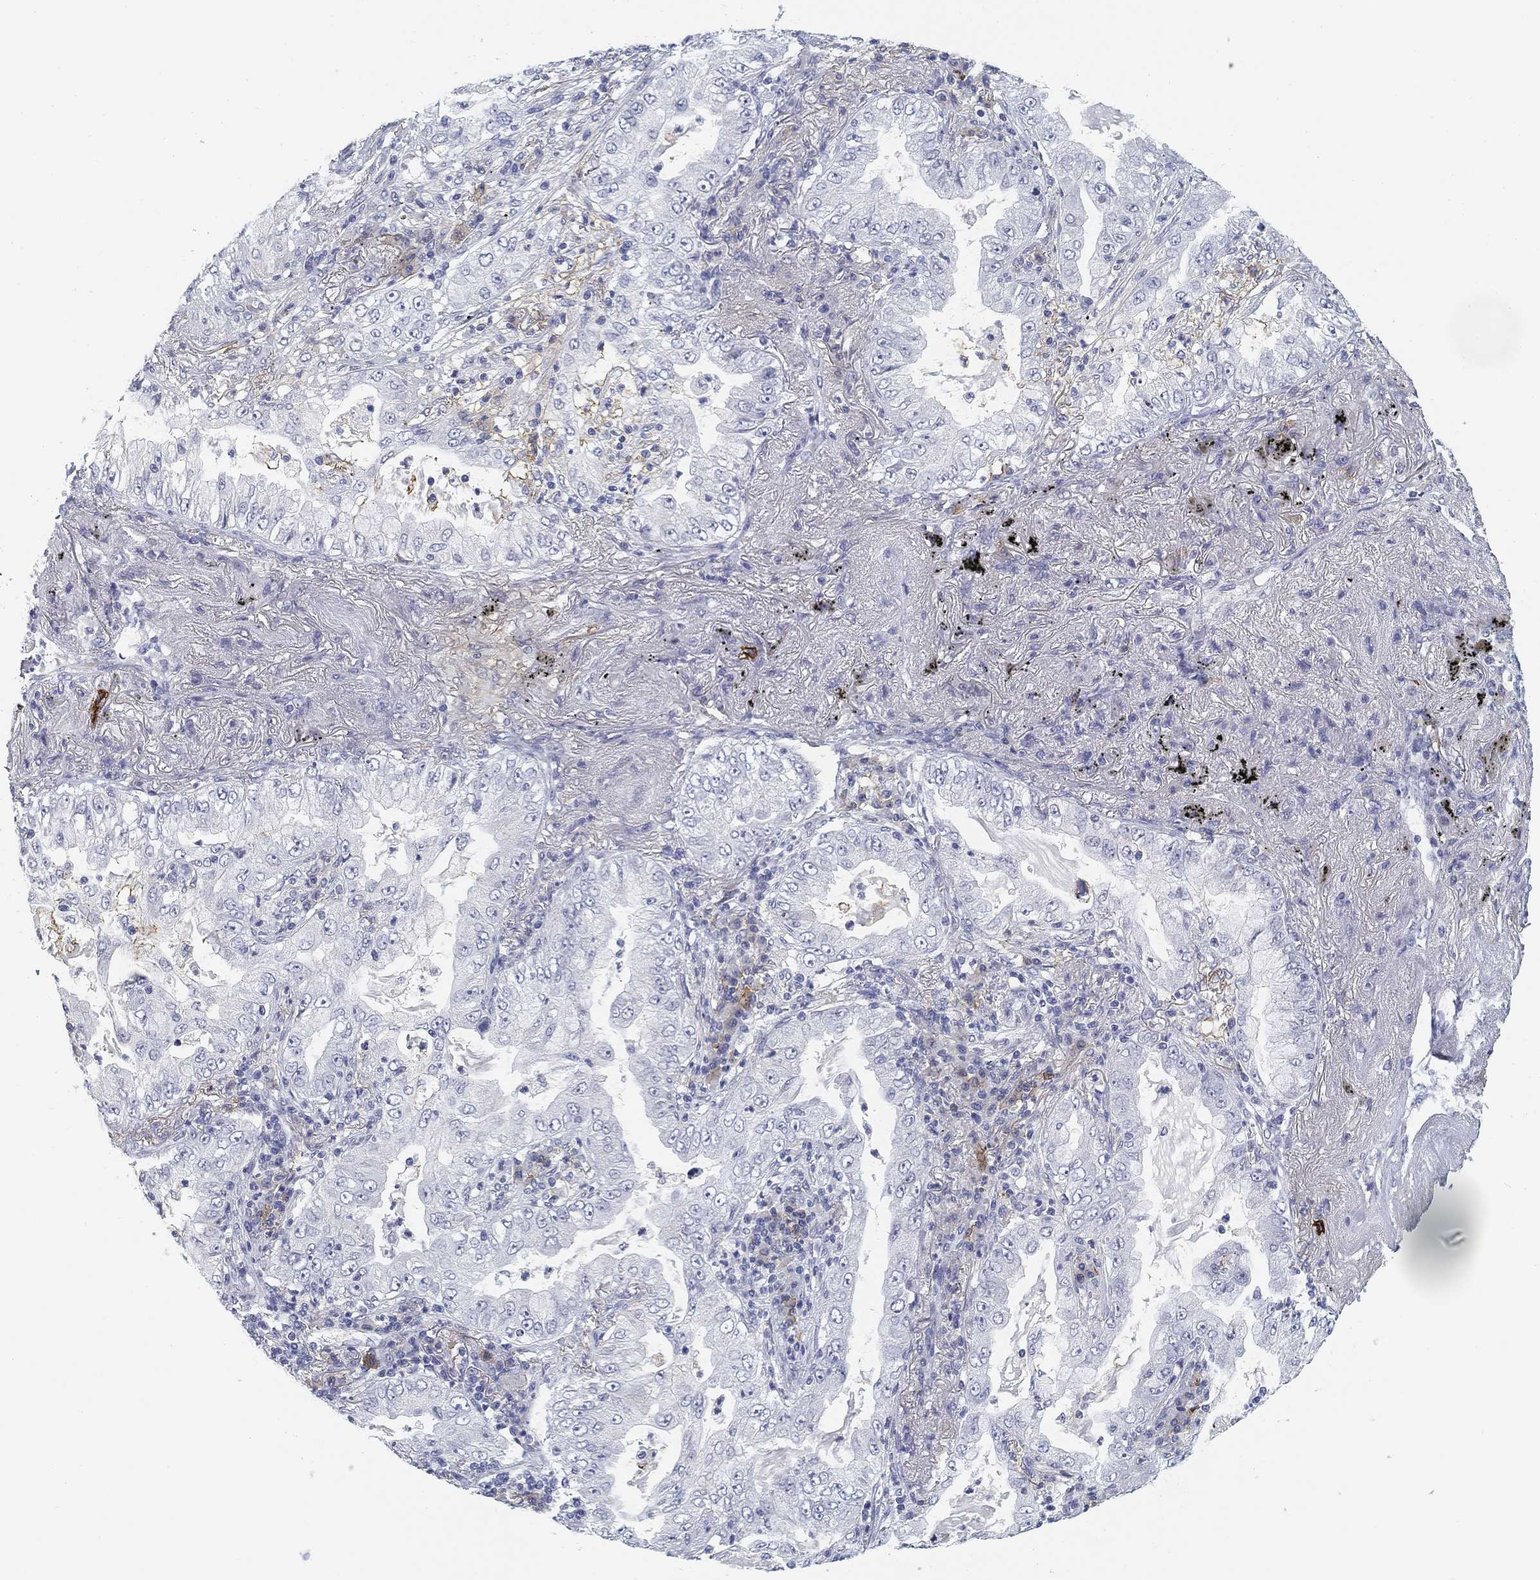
{"staining": {"intensity": "negative", "quantity": "none", "location": "none"}, "tissue": "lung cancer", "cell_type": "Tumor cells", "image_type": "cancer", "snomed": [{"axis": "morphology", "description": "Adenocarcinoma, NOS"}, {"axis": "topography", "description": "Lung"}], "caption": "Photomicrograph shows no protein staining in tumor cells of lung adenocarcinoma tissue. (DAB (3,3'-diaminobenzidine) immunohistochemistry visualized using brightfield microscopy, high magnification).", "gene": "SLC2A5", "patient": {"sex": "female", "age": 73}}